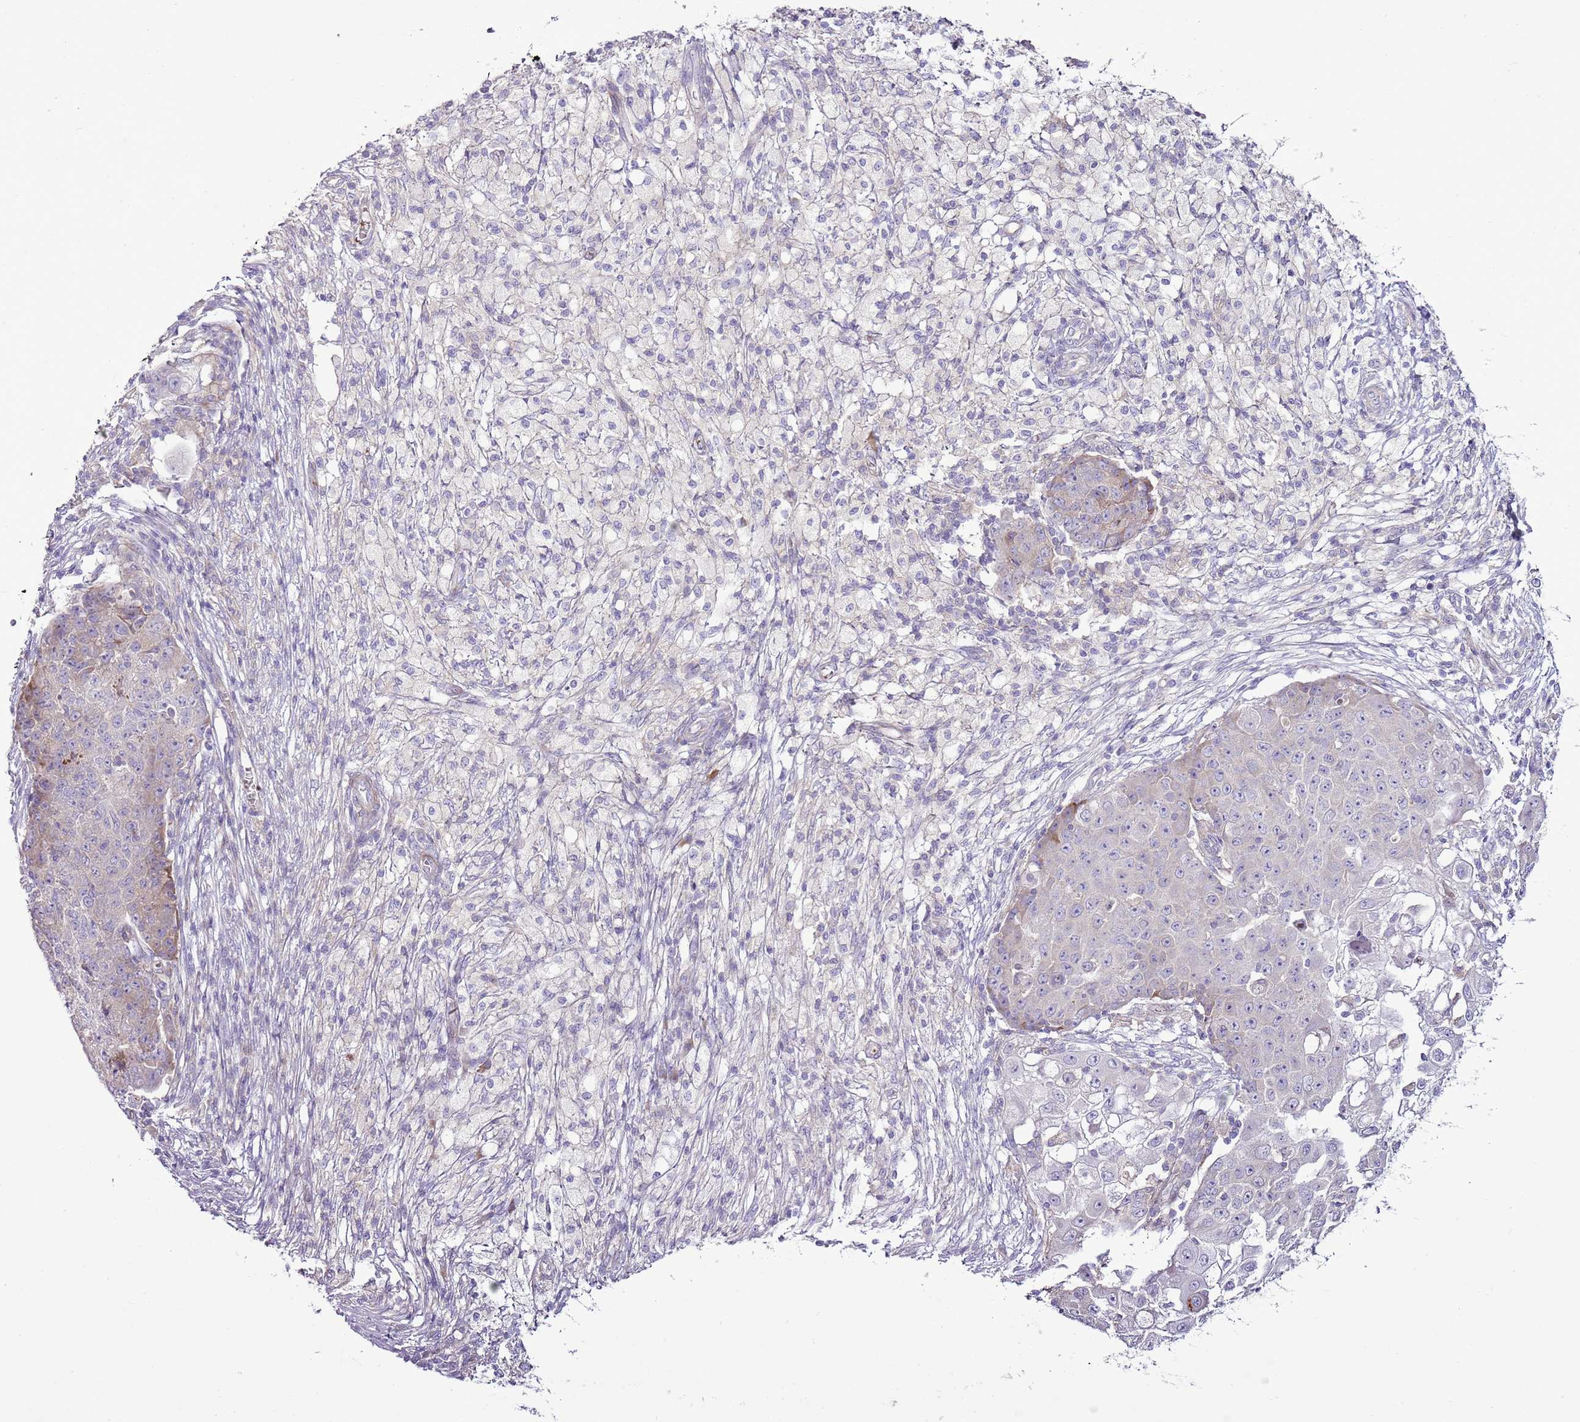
{"staining": {"intensity": "negative", "quantity": "none", "location": "none"}, "tissue": "ovarian cancer", "cell_type": "Tumor cells", "image_type": "cancer", "snomed": [{"axis": "morphology", "description": "Carcinoma, endometroid"}, {"axis": "topography", "description": "Ovary"}], "caption": "DAB immunohistochemical staining of ovarian cancer (endometroid carcinoma) demonstrates no significant staining in tumor cells.", "gene": "CHAC2", "patient": {"sex": "female", "age": 42}}